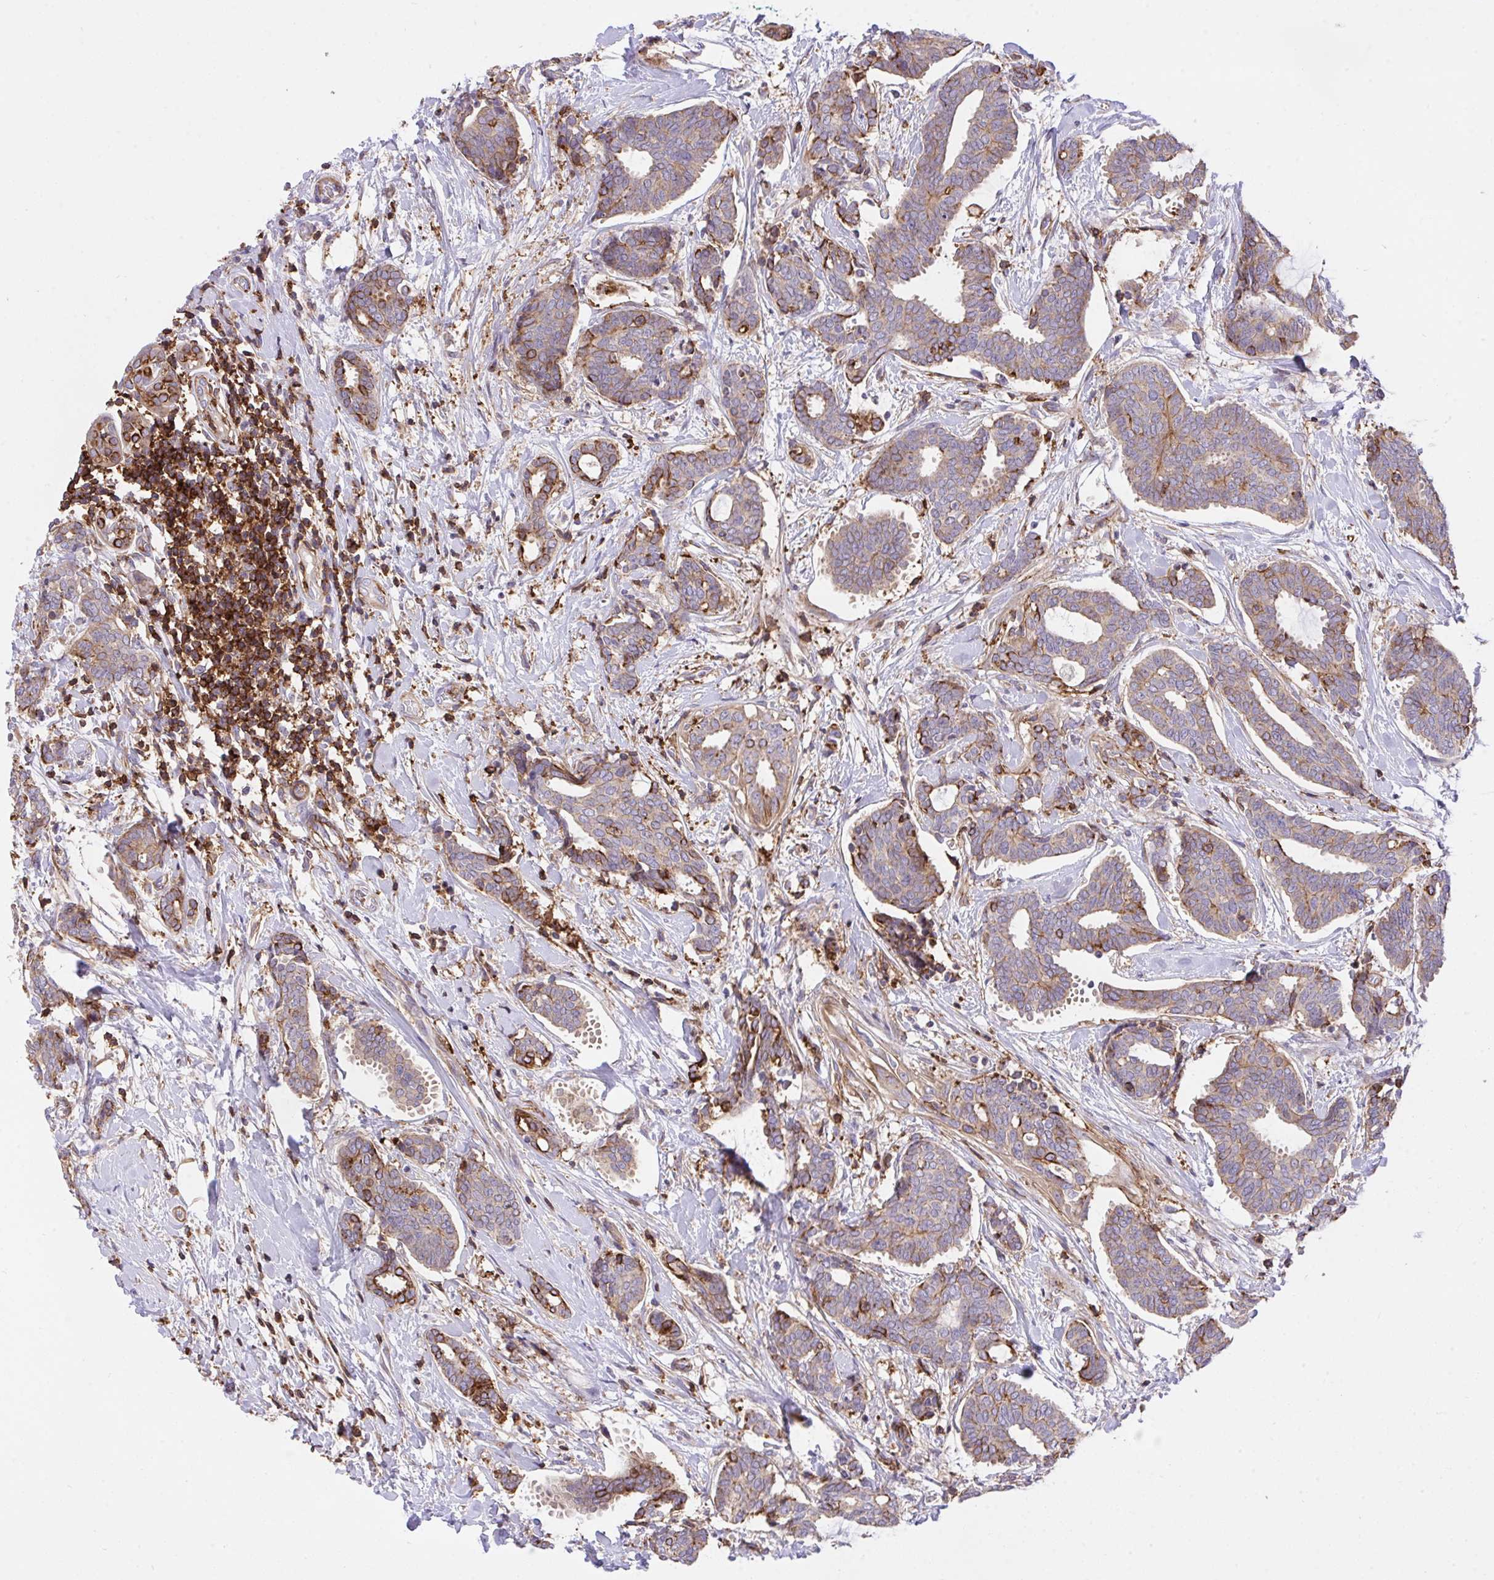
{"staining": {"intensity": "moderate", "quantity": "<25%", "location": "cytoplasmic/membranous"}, "tissue": "breast cancer", "cell_type": "Tumor cells", "image_type": "cancer", "snomed": [{"axis": "morphology", "description": "Intraductal carcinoma, in situ"}, {"axis": "morphology", "description": "Duct carcinoma"}, {"axis": "morphology", "description": "Lobular carcinoma, in situ"}, {"axis": "topography", "description": "Breast"}], "caption": "IHC (DAB (3,3'-diaminobenzidine)) staining of human breast cancer (invasive ductal carcinoma) exhibits moderate cytoplasmic/membranous protein expression in approximately <25% of tumor cells.", "gene": "ERI1", "patient": {"sex": "female", "age": 44}}